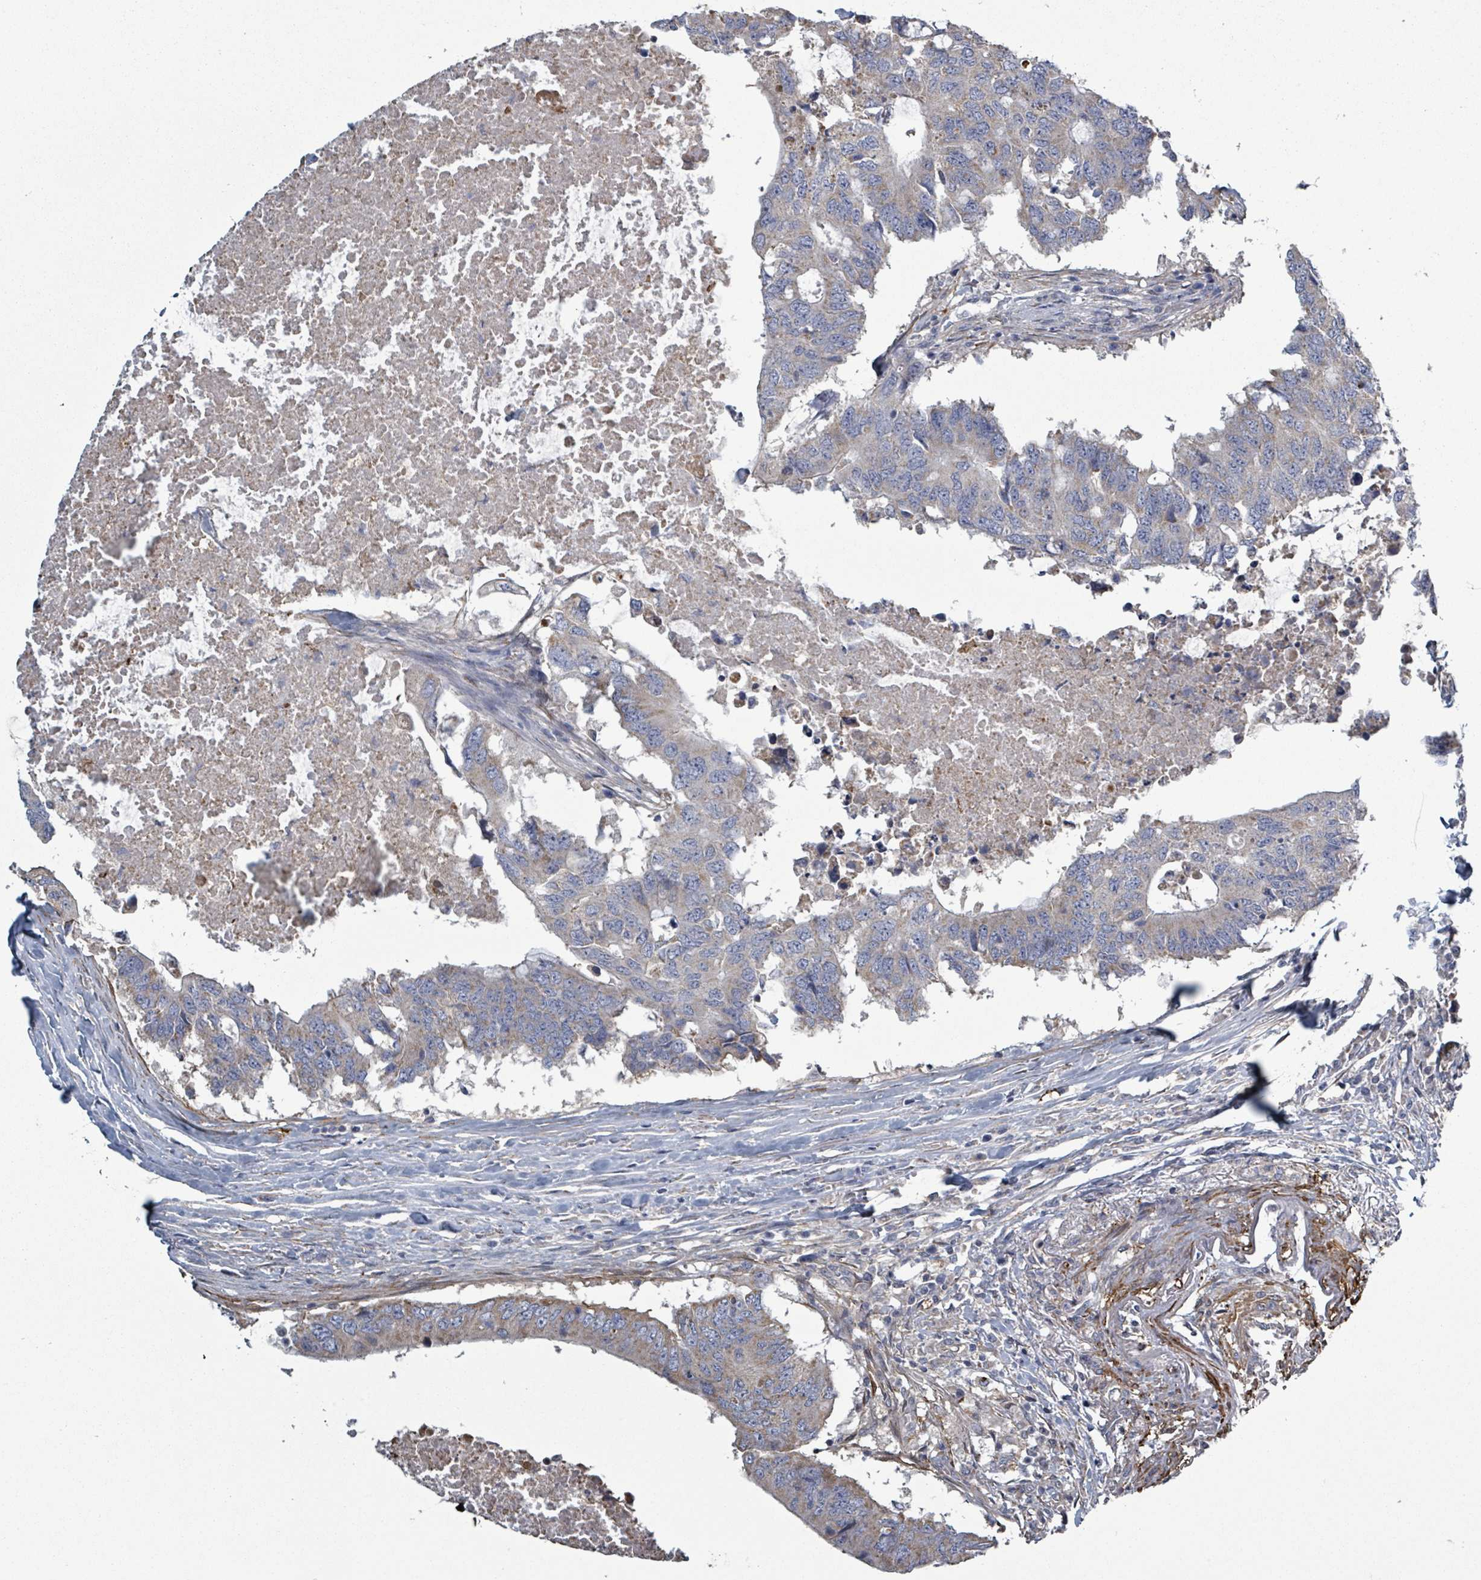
{"staining": {"intensity": "weak", "quantity": "<25%", "location": "cytoplasmic/membranous"}, "tissue": "colorectal cancer", "cell_type": "Tumor cells", "image_type": "cancer", "snomed": [{"axis": "morphology", "description": "Adenocarcinoma, NOS"}, {"axis": "topography", "description": "Colon"}], "caption": "High magnification brightfield microscopy of colorectal cancer stained with DAB (3,3'-diaminobenzidine) (brown) and counterstained with hematoxylin (blue): tumor cells show no significant positivity. (Brightfield microscopy of DAB (3,3'-diaminobenzidine) immunohistochemistry (IHC) at high magnification).", "gene": "ADCK1", "patient": {"sex": "male", "age": 71}}